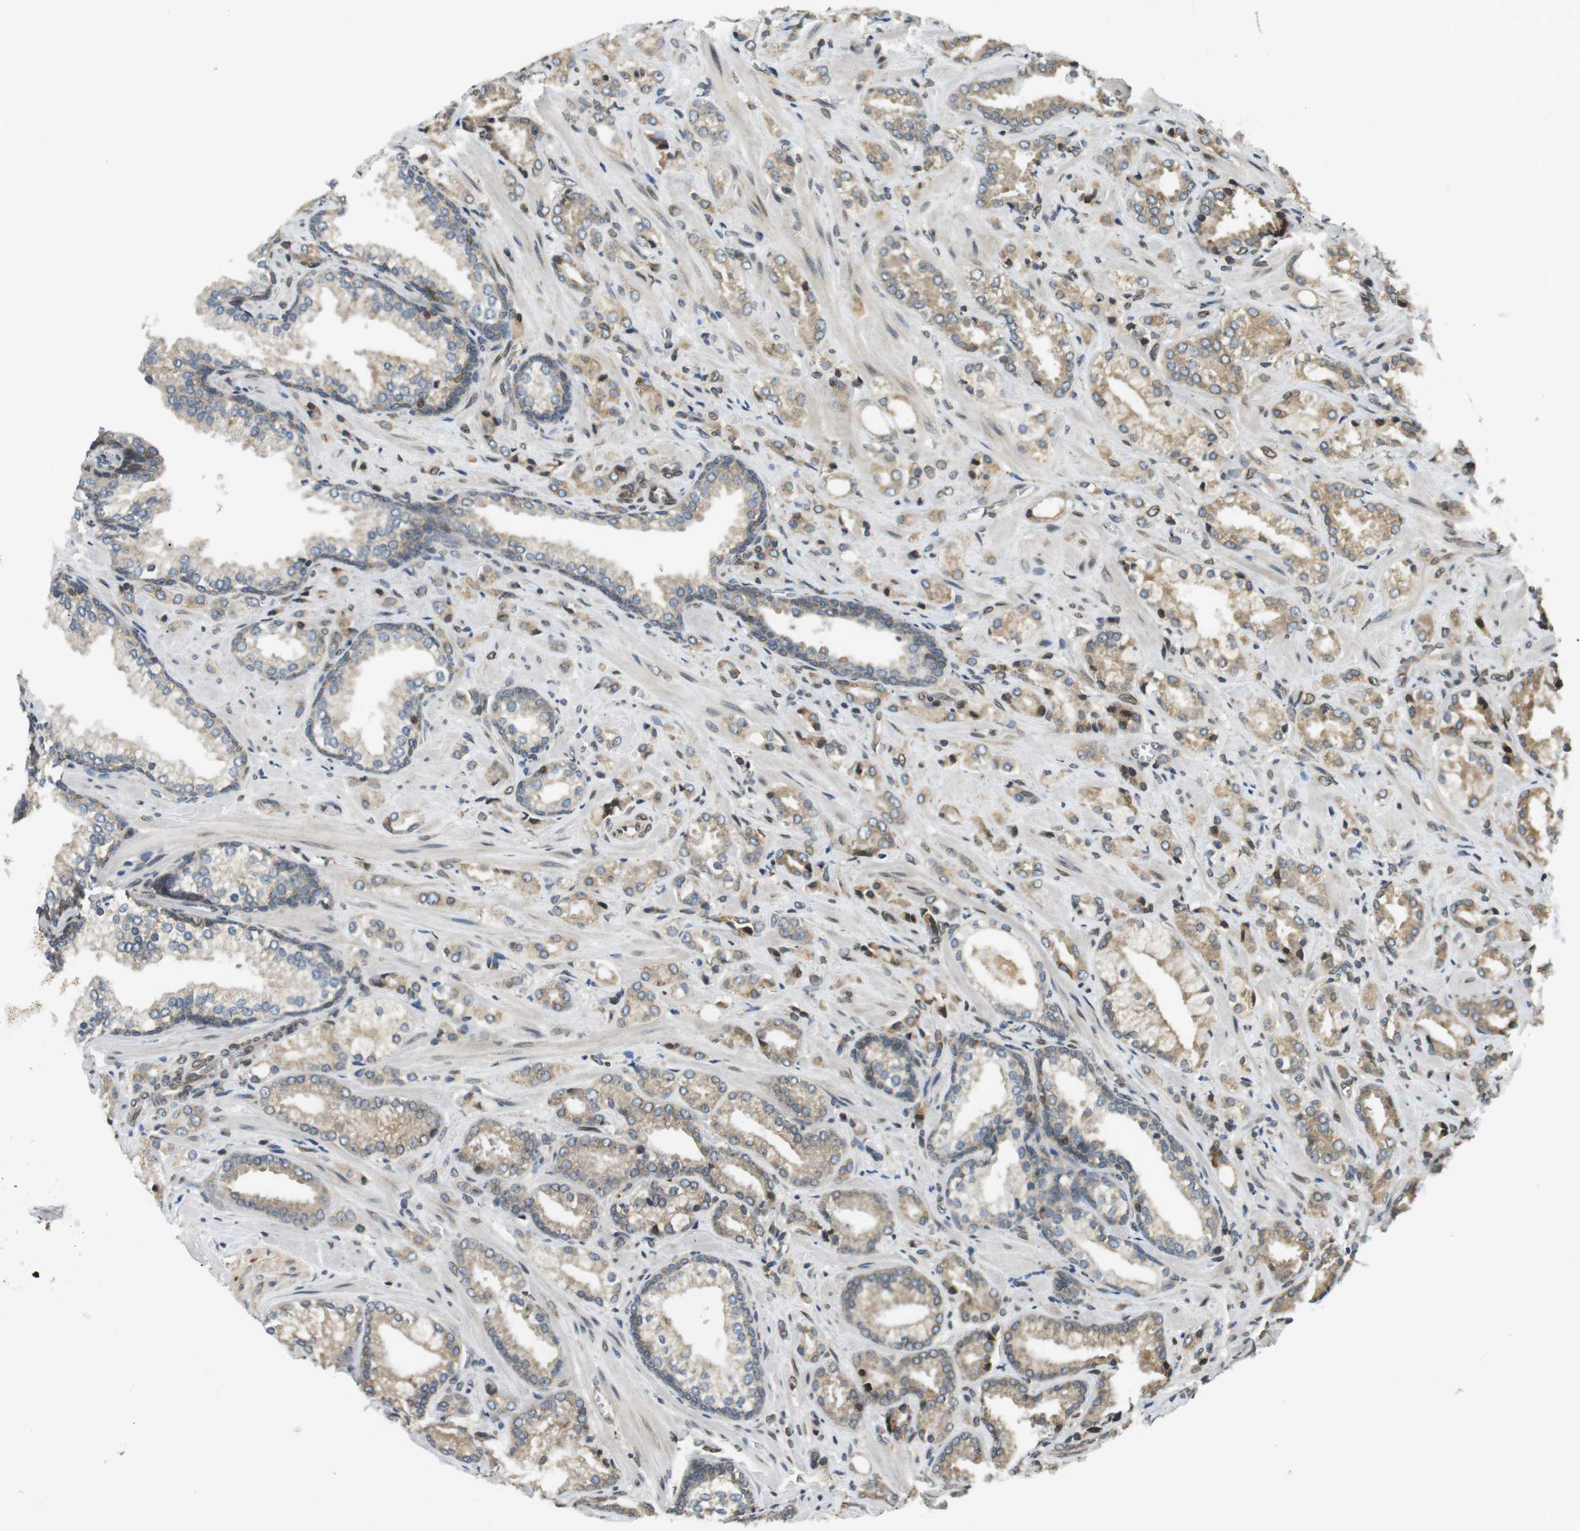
{"staining": {"intensity": "moderate", "quantity": ">75%", "location": "cytoplasmic/membranous"}, "tissue": "prostate cancer", "cell_type": "Tumor cells", "image_type": "cancer", "snomed": [{"axis": "morphology", "description": "Adenocarcinoma, High grade"}, {"axis": "topography", "description": "Prostate"}], "caption": "This image displays immunohistochemistry staining of human adenocarcinoma (high-grade) (prostate), with medium moderate cytoplasmic/membranous positivity in about >75% of tumor cells.", "gene": "TMX4", "patient": {"sex": "male", "age": 64}}